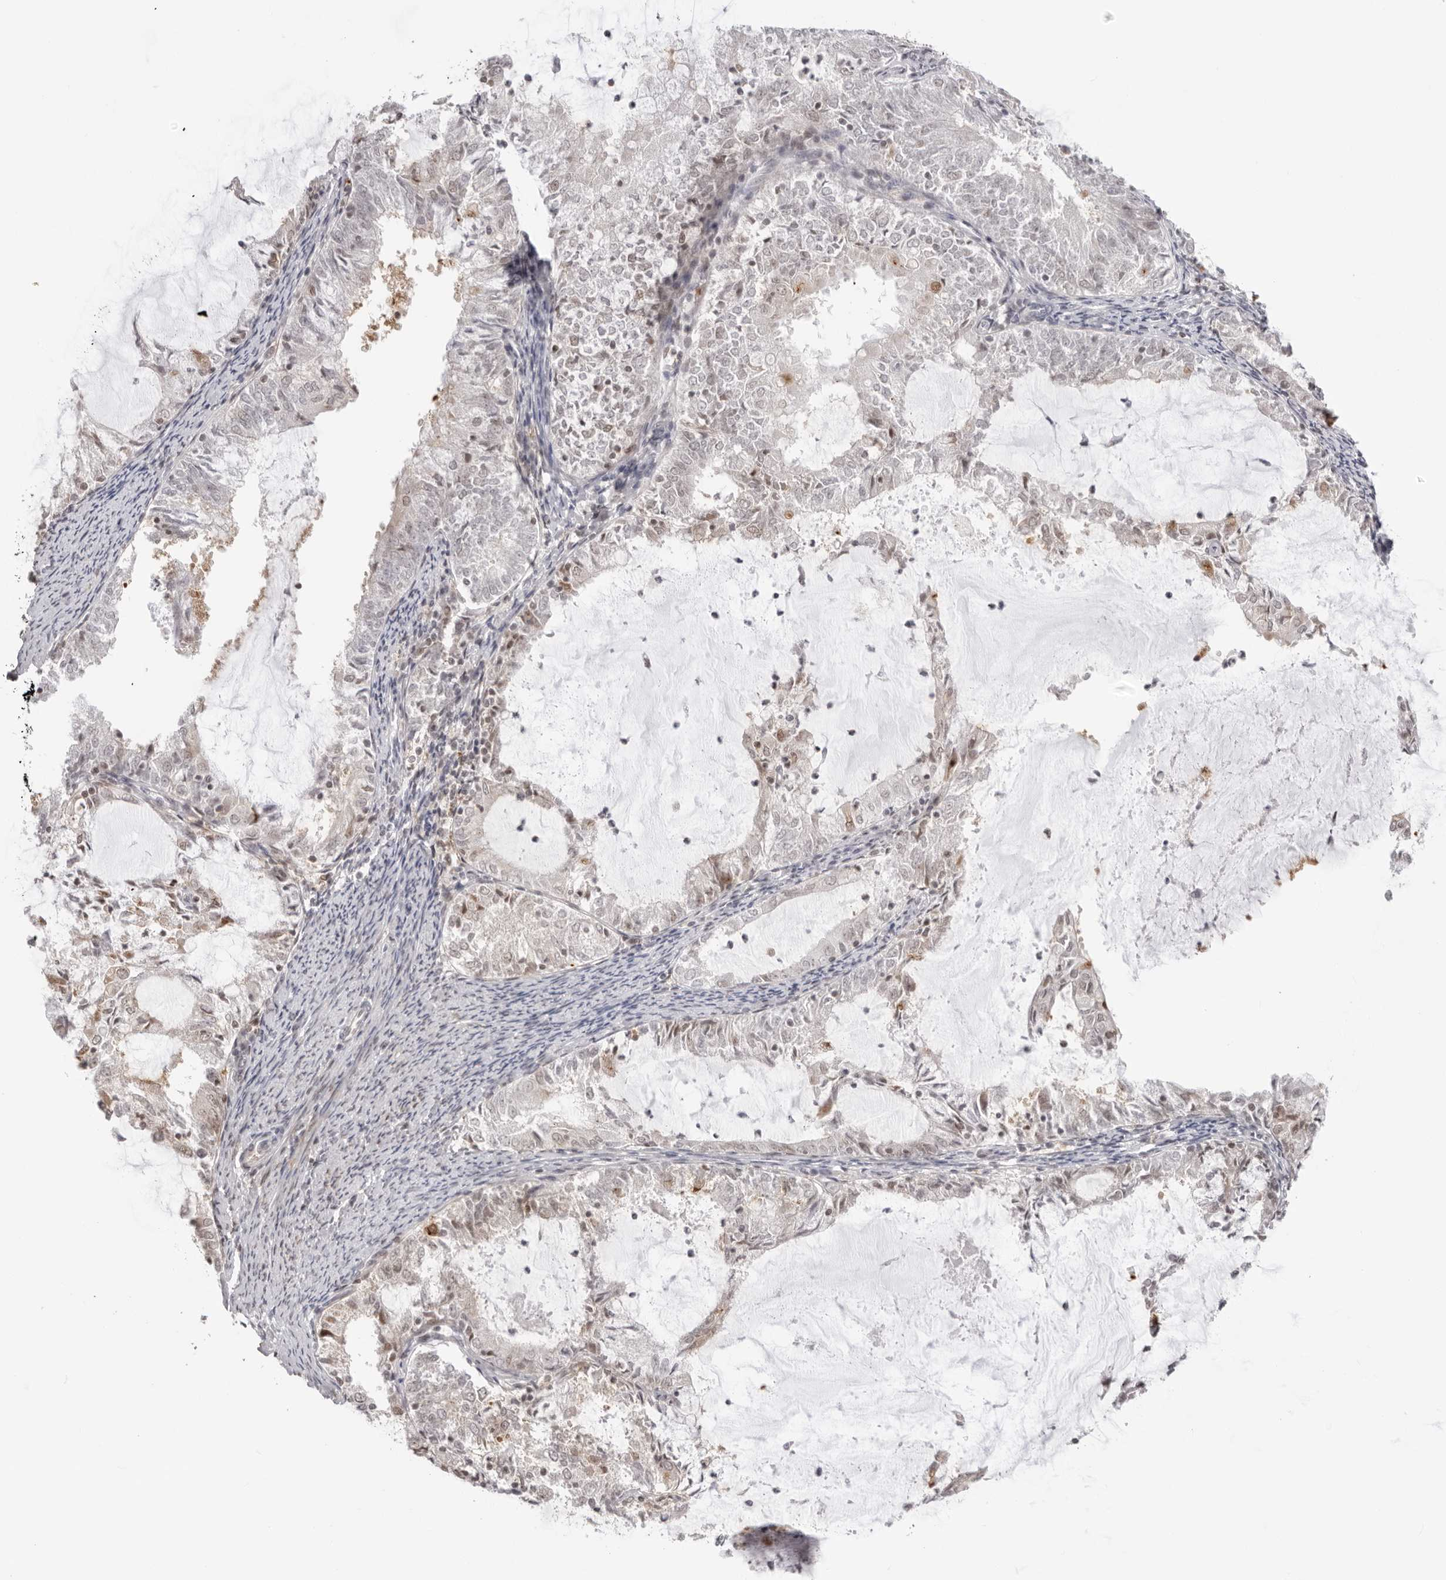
{"staining": {"intensity": "negative", "quantity": "none", "location": "none"}, "tissue": "endometrial cancer", "cell_type": "Tumor cells", "image_type": "cancer", "snomed": [{"axis": "morphology", "description": "Adenocarcinoma, NOS"}, {"axis": "topography", "description": "Endometrium"}], "caption": "The image exhibits no staining of tumor cells in endometrial adenocarcinoma.", "gene": "RNF146", "patient": {"sex": "female", "age": 57}}